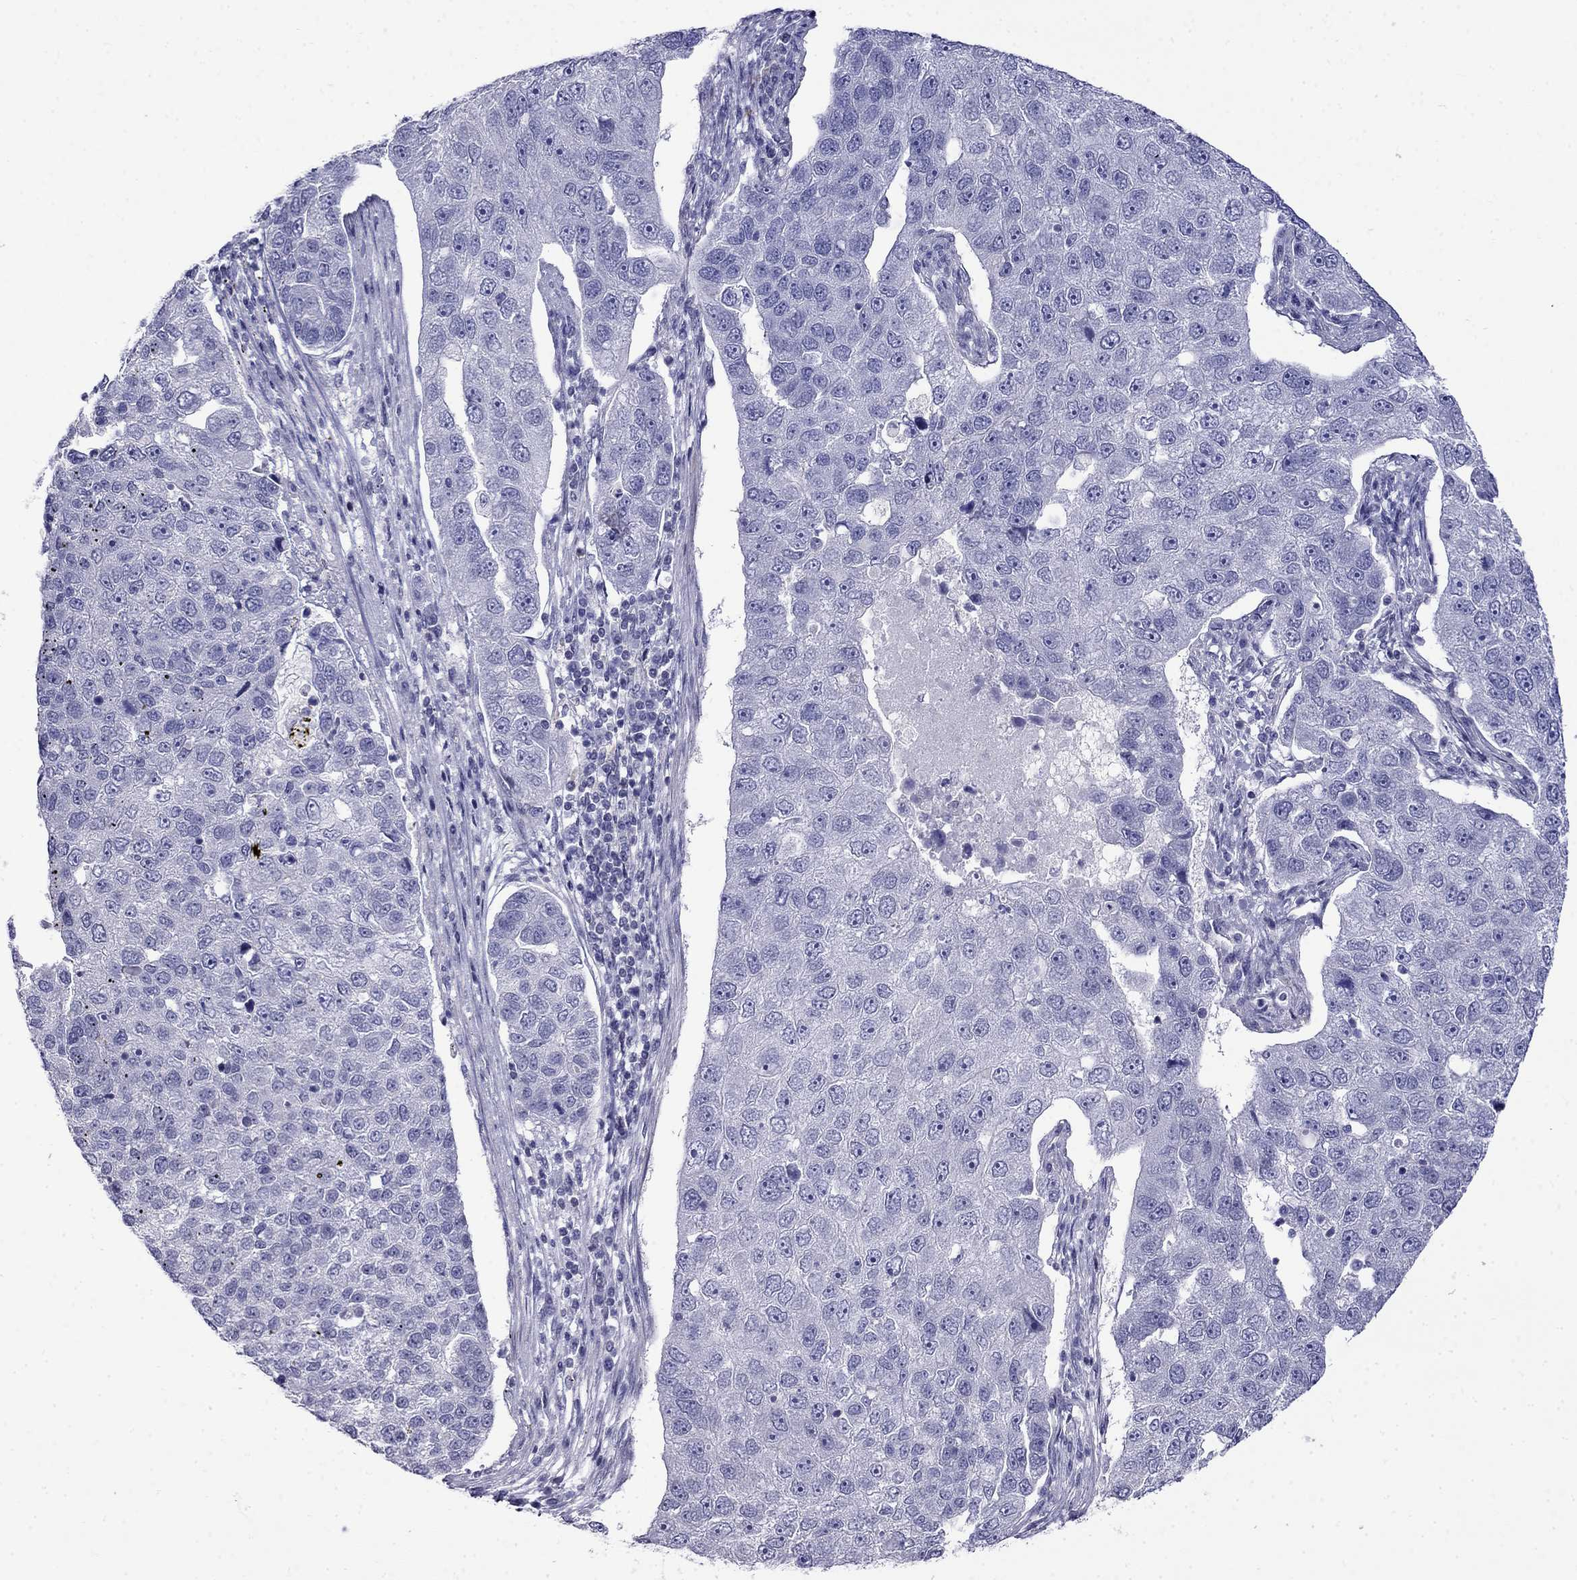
{"staining": {"intensity": "negative", "quantity": "none", "location": "none"}, "tissue": "pancreatic cancer", "cell_type": "Tumor cells", "image_type": "cancer", "snomed": [{"axis": "morphology", "description": "Adenocarcinoma, NOS"}, {"axis": "topography", "description": "Pancreas"}], "caption": "Pancreatic cancer (adenocarcinoma) was stained to show a protein in brown. There is no significant staining in tumor cells. (Brightfield microscopy of DAB (3,3'-diaminobenzidine) immunohistochemistry (IHC) at high magnification).", "gene": "PRR18", "patient": {"sex": "female", "age": 61}}